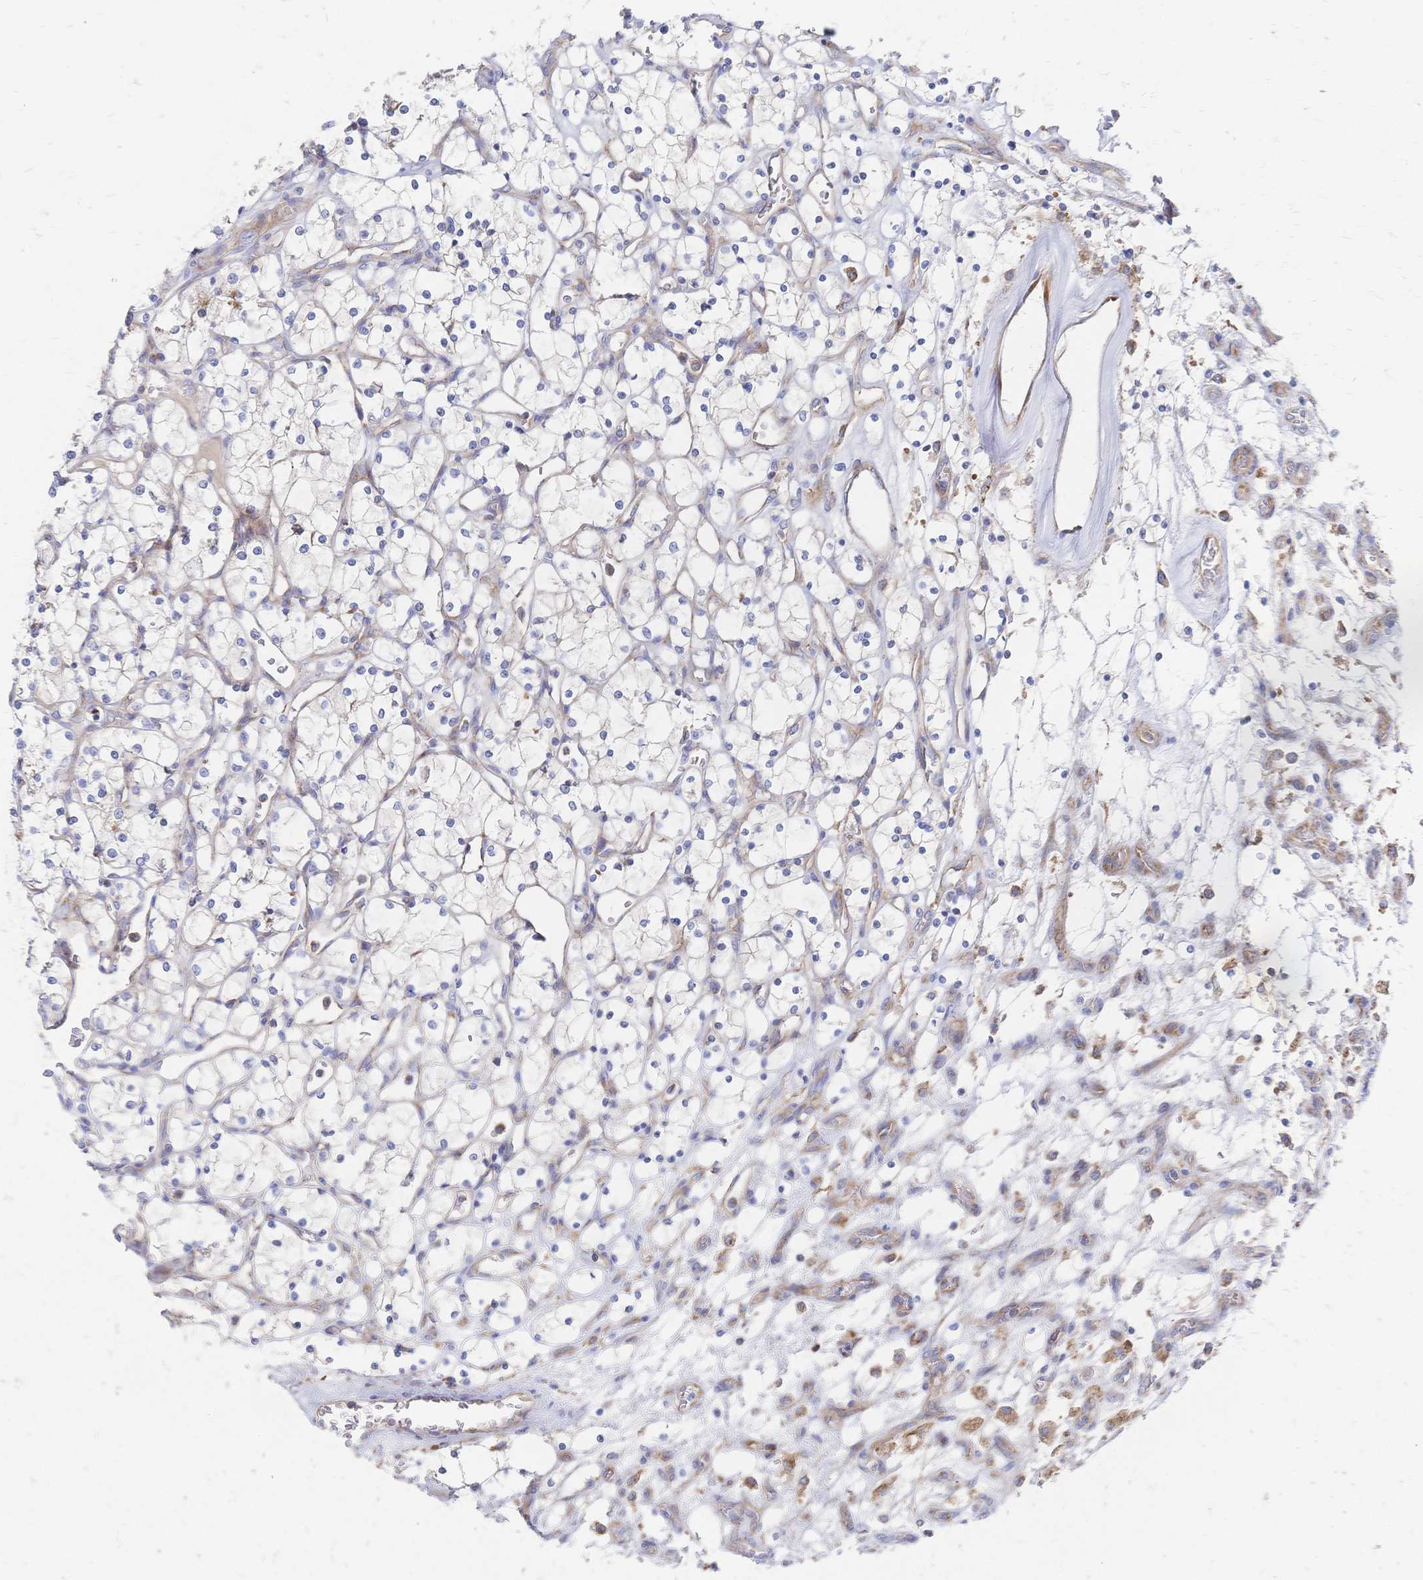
{"staining": {"intensity": "negative", "quantity": "none", "location": "none"}, "tissue": "renal cancer", "cell_type": "Tumor cells", "image_type": "cancer", "snomed": [{"axis": "morphology", "description": "Adenocarcinoma, NOS"}, {"axis": "topography", "description": "Kidney"}], "caption": "High magnification brightfield microscopy of adenocarcinoma (renal) stained with DAB (3,3'-diaminobenzidine) (brown) and counterstained with hematoxylin (blue): tumor cells show no significant staining. Brightfield microscopy of immunohistochemistry (IHC) stained with DAB (brown) and hematoxylin (blue), captured at high magnification.", "gene": "SORBS1", "patient": {"sex": "female", "age": 69}}